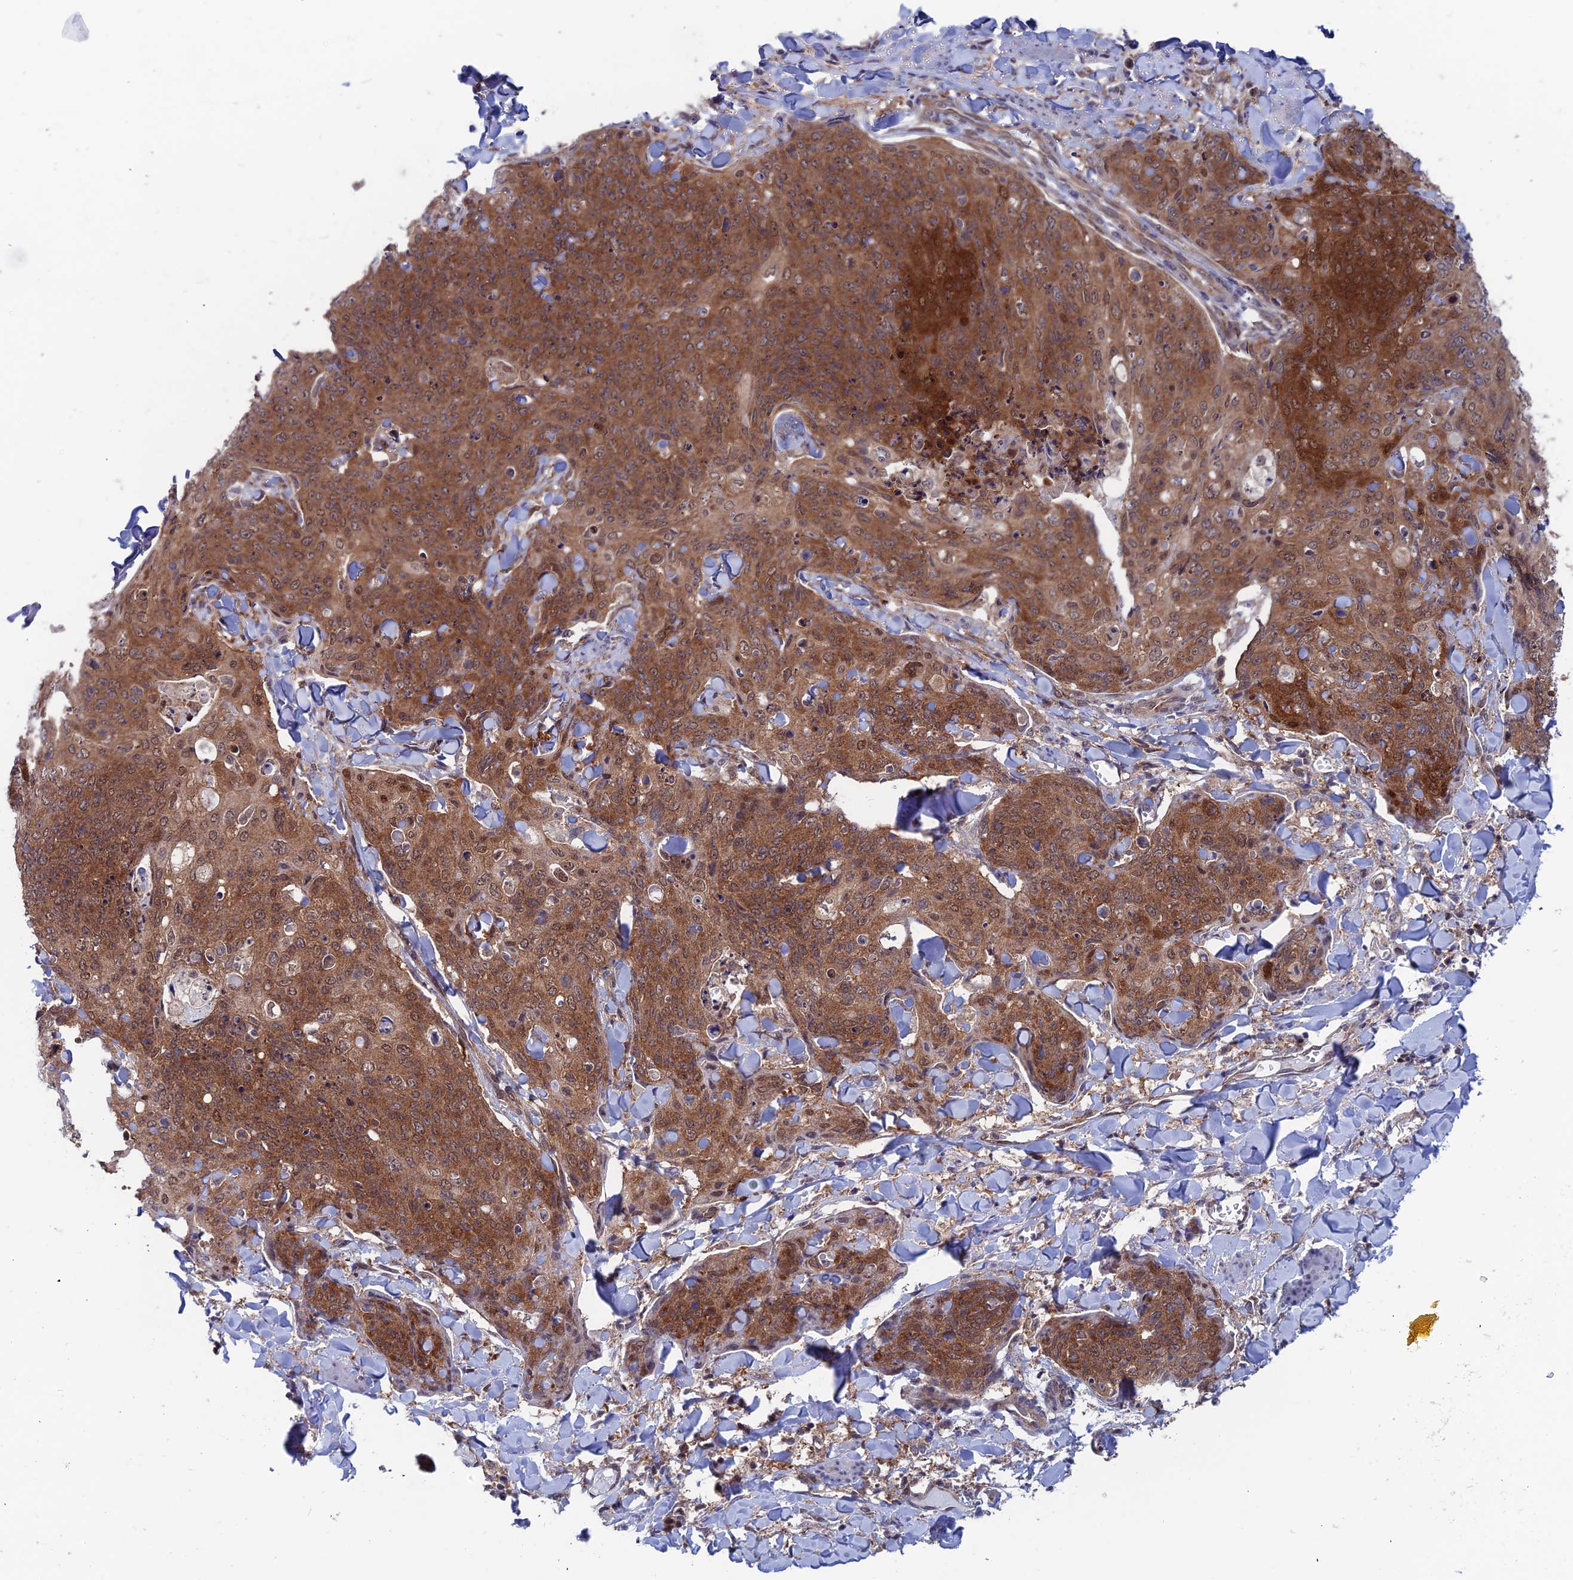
{"staining": {"intensity": "strong", "quantity": ">75%", "location": "cytoplasmic/membranous,nuclear"}, "tissue": "skin cancer", "cell_type": "Tumor cells", "image_type": "cancer", "snomed": [{"axis": "morphology", "description": "Squamous cell carcinoma, NOS"}, {"axis": "topography", "description": "Skin"}, {"axis": "topography", "description": "Vulva"}], "caption": "Tumor cells reveal strong cytoplasmic/membranous and nuclear expression in about >75% of cells in skin cancer.", "gene": "IGBP1", "patient": {"sex": "female", "age": 85}}